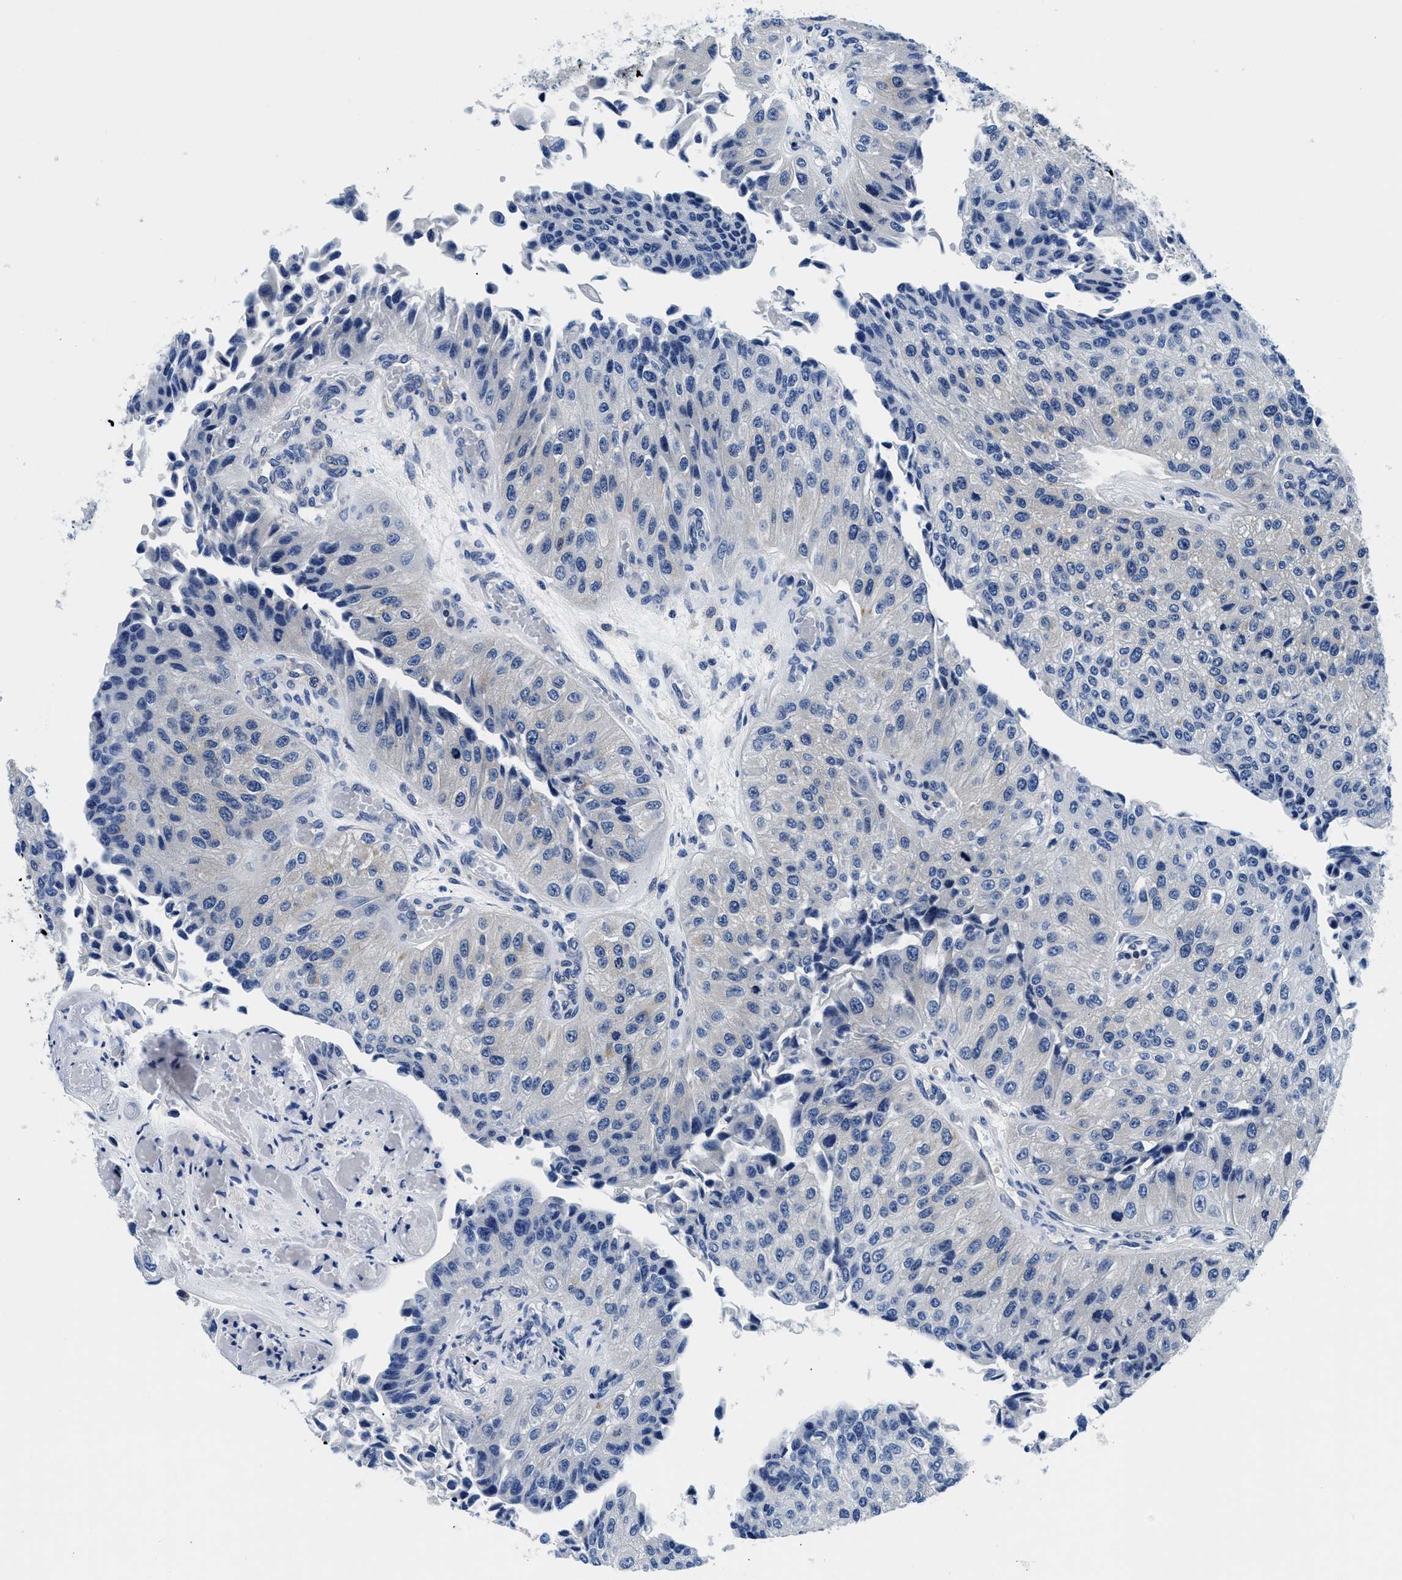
{"staining": {"intensity": "negative", "quantity": "none", "location": "none"}, "tissue": "urothelial cancer", "cell_type": "Tumor cells", "image_type": "cancer", "snomed": [{"axis": "morphology", "description": "Urothelial carcinoma, High grade"}, {"axis": "topography", "description": "Kidney"}, {"axis": "topography", "description": "Urinary bladder"}], "caption": "Protein analysis of urothelial cancer exhibits no significant positivity in tumor cells.", "gene": "MEA1", "patient": {"sex": "male", "age": 77}}